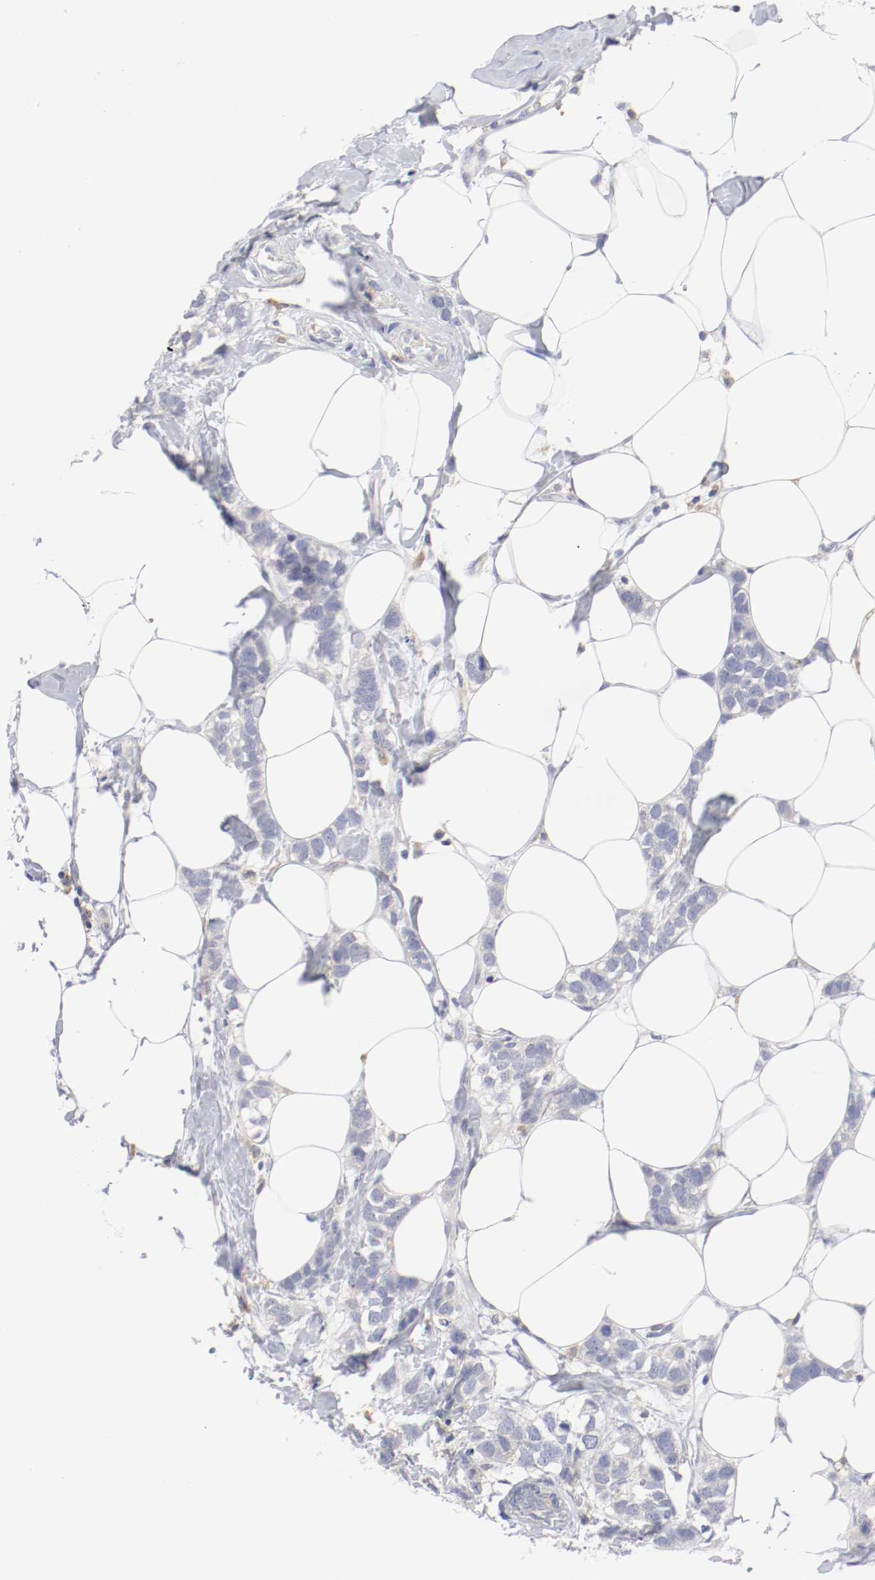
{"staining": {"intensity": "negative", "quantity": "none", "location": "none"}, "tissue": "breast cancer", "cell_type": "Tumor cells", "image_type": "cancer", "snomed": [{"axis": "morphology", "description": "Normal tissue, NOS"}, {"axis": "morphology", "description": "Duct carcinoma"}, {"axis": "topography", "description": "Breast"}], "caption": "High power microscopy histopathology image of an immunohistochemistry image of breast intraductal carcinoma, revealing no significant staining in tumor cells.", "gene": "FGFBP1", "patient": {"sex": "female", "age": 50}}